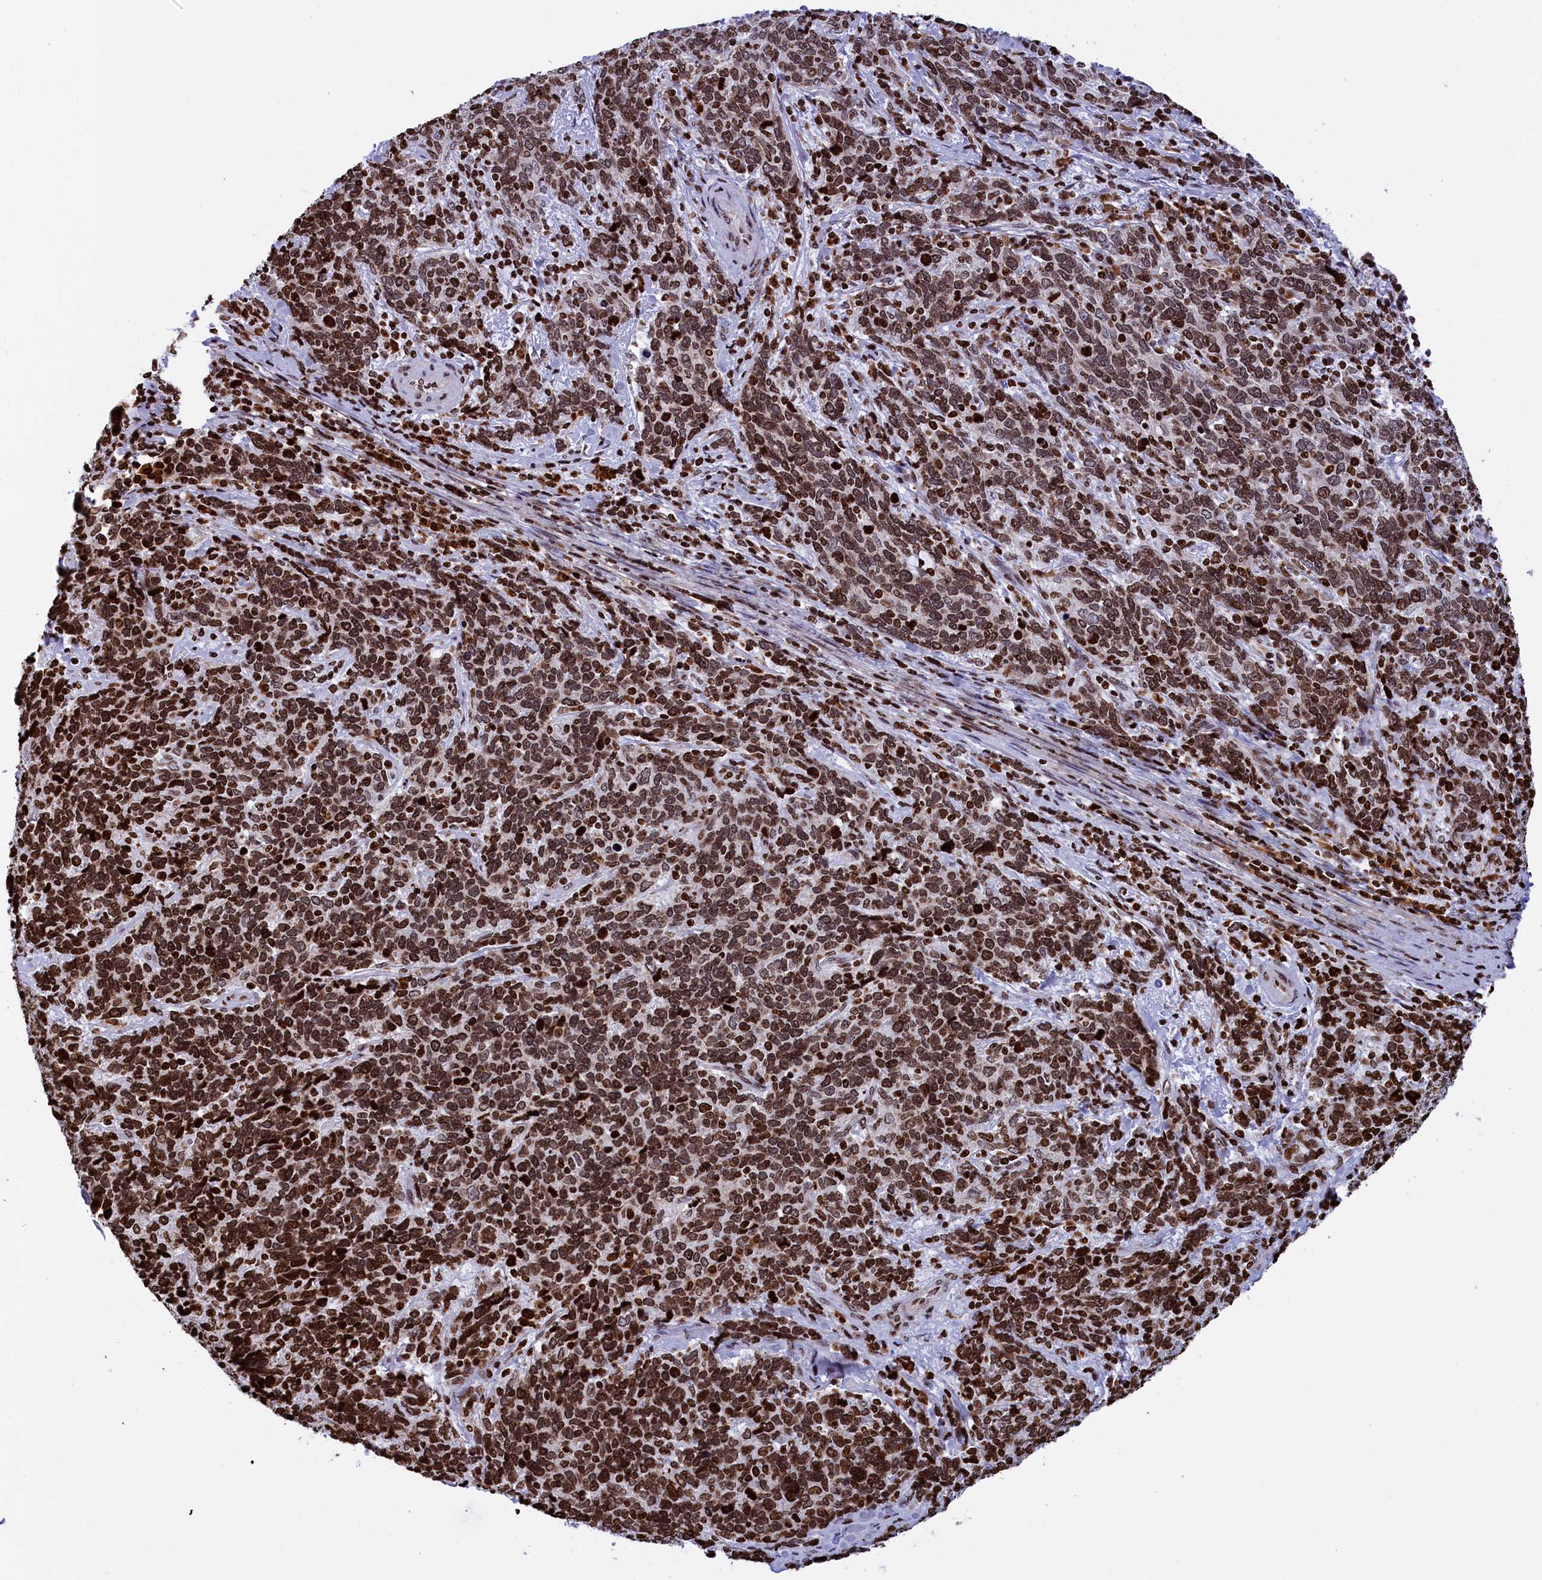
{"staining": {"intensity": "strong", "quantity": ">75%", "location": "nuclear"}, "tissue": "cervical cancer", "cell_type": "Tumor cells", "image_type": "cancer", "snomed": [{"axis": "morphology", "description": "Squamous cell carcinoma, NOS"}, {"axis": "topography", "description": "Cervix"}], "caption": "Strong nuclear expression is appreciated in approximately >75% of tumor cells in squamous cell carcinoma (cervical).", "gene": "TIMM29", "patient": {"sex": "female", "age": 41}}